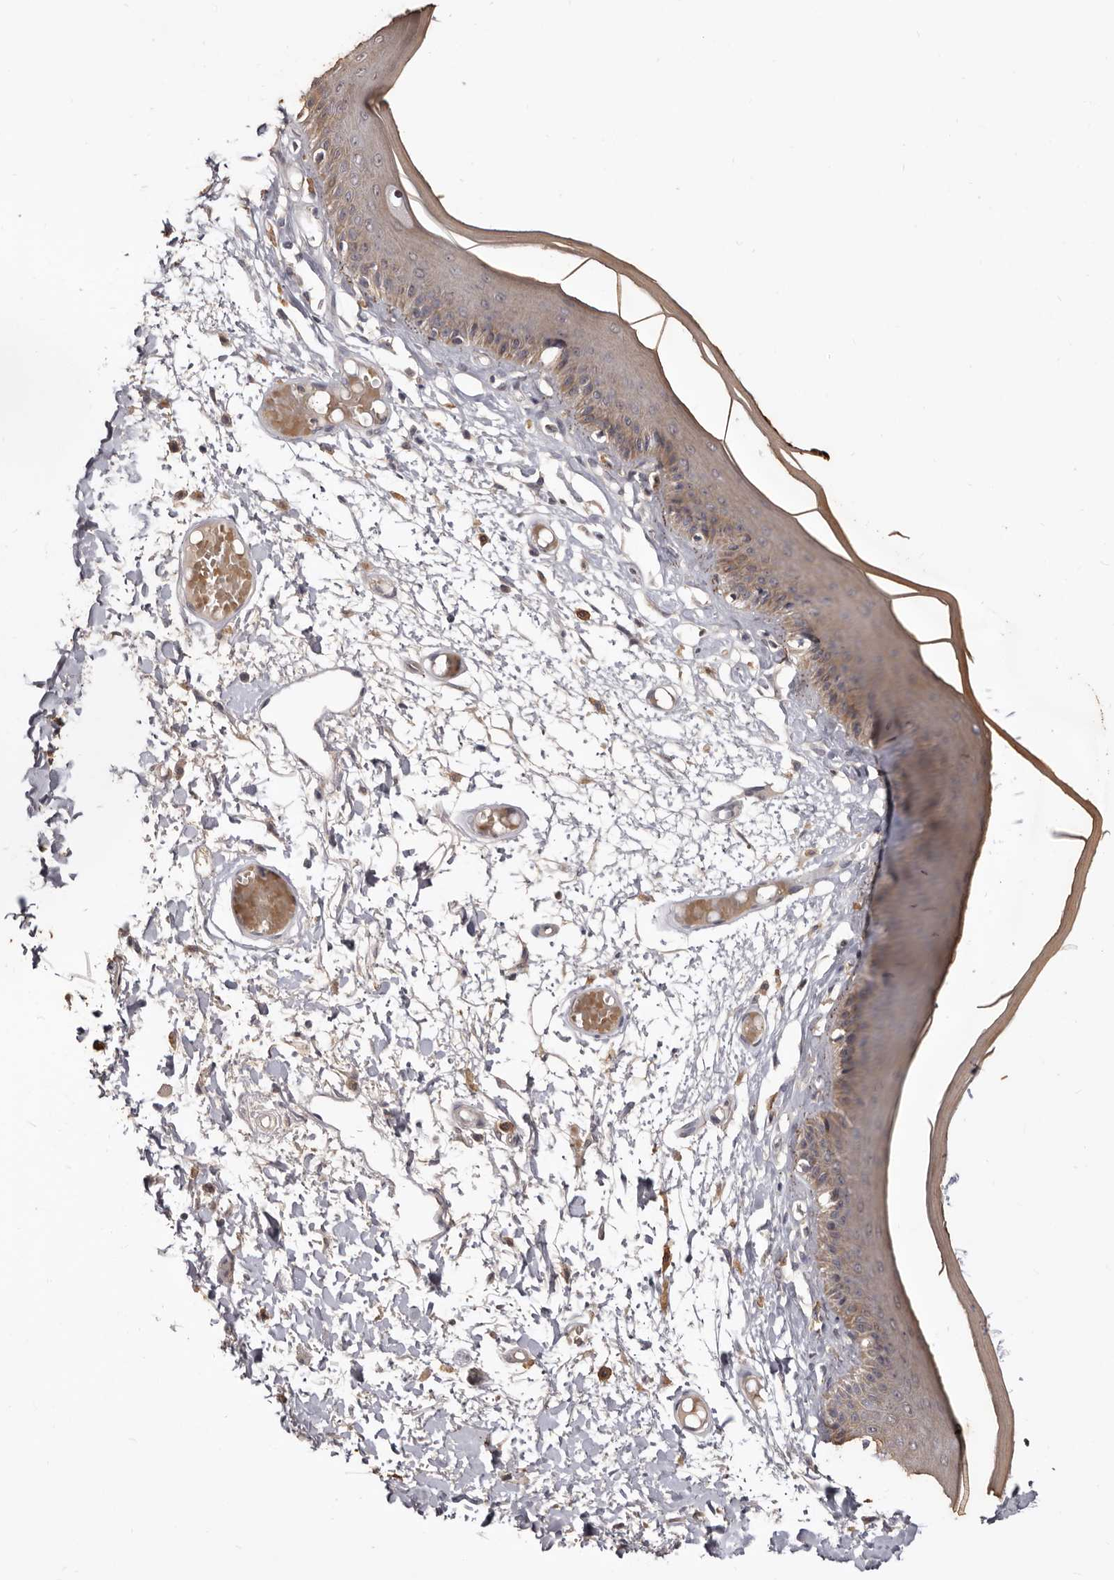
{"staining": {"intensity": "weak", "quantity": "25%-75%", "location": "cytoplasmic/membranous"}, "tissue": "skin", "cell_type": "Epidermal cells", "image_type": "normal", "snomed": [{"axis": "morphology", "description": "Normal tissue, NOS"}, {"axis": "topography", "description": "Vulva"}], "caption": "Weak cytoplasmic/membranous positivity for a protein is seen in about 25%-75% of epidermal cells of unremarkable skin using immunohistochemistry (IHC).", "gene": "INAVA", "patient": {"sex": "female", "age": 73}}